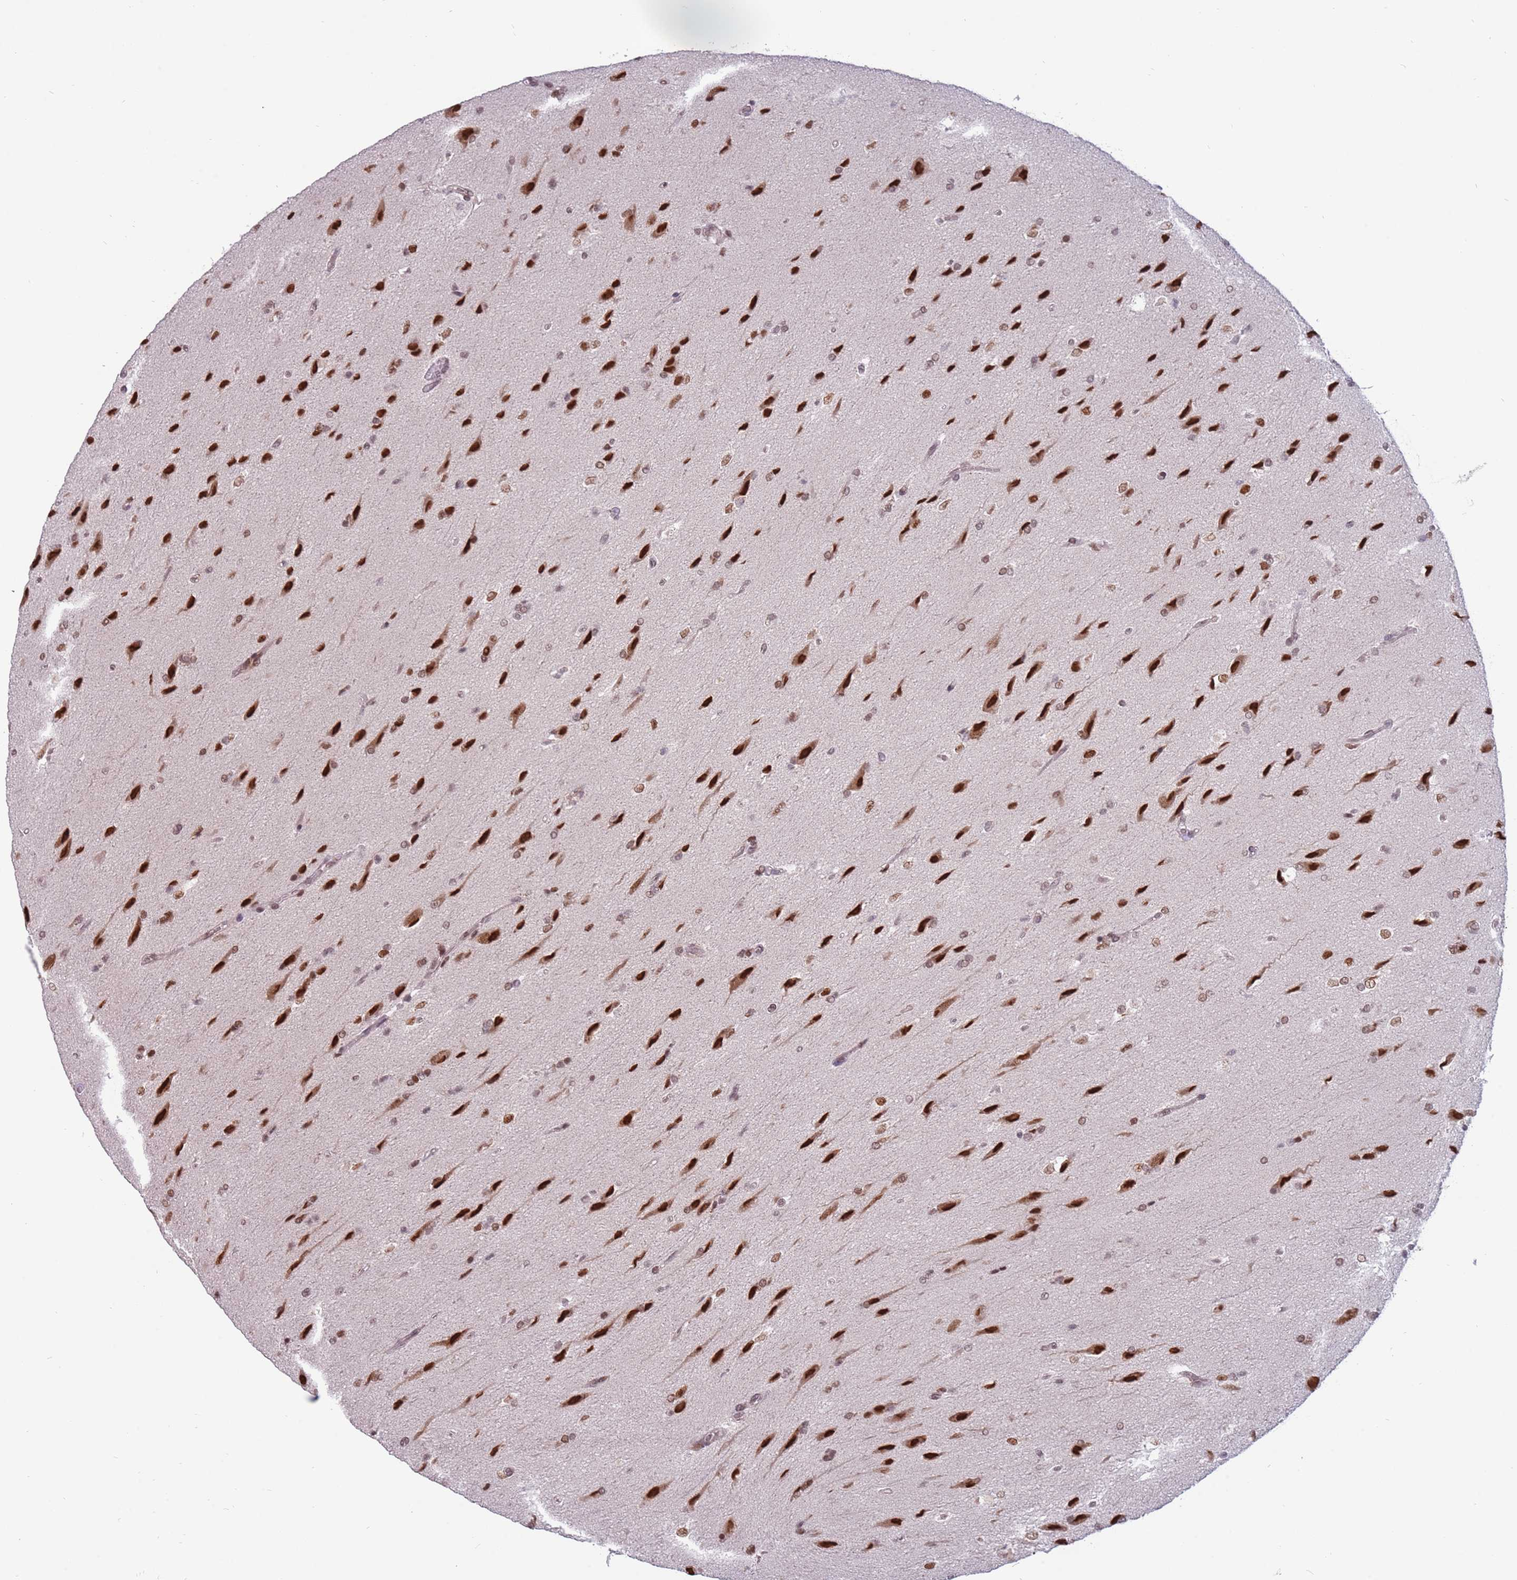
{"staining": {"intensity": "moderate", "quantity": ">75%", "location": "nuclear"}, "tissue": "glioma", "cell_type": "Tumor cells", "image_type": "cancer", "snomed": [{"axis": "morphology", "description": "Glioma, malignant, Low grade"}, {"axis": "topography", "description": "Brain"}], "caption": "Glioma was stained to show a protein in brown. There is medium levels of moderate nuclear expression in about >75% of tumor cells. (DAB (3,3'-diaminobenzidine) IHC with brightfield microscopy, high magnification).", "gene": "BARD1", "patient": {"sex": "male", "age": 66}}